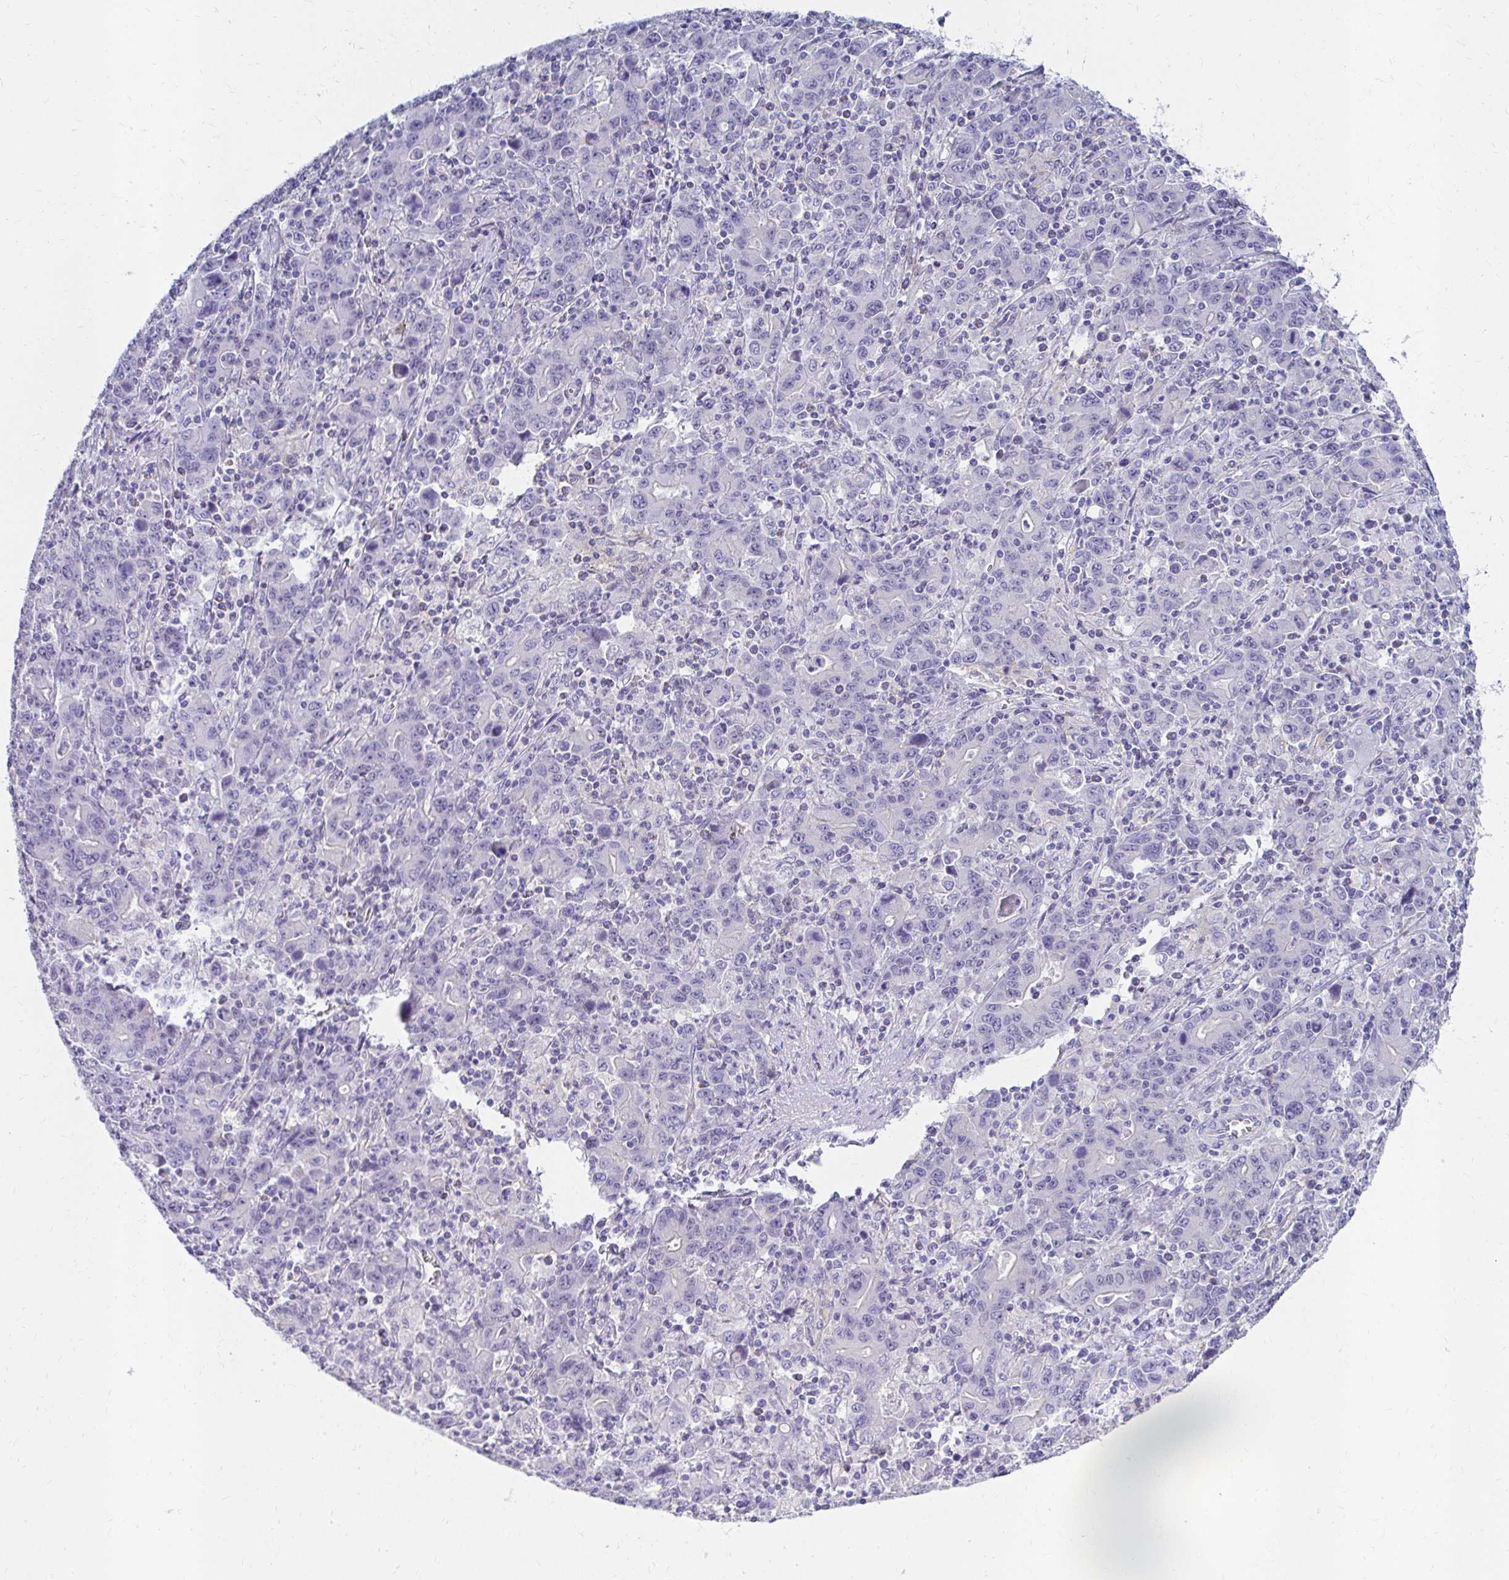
{"staining": {"intensity": "negative", "quantity": "none", "location": "none"}, "tissue": "stomach cancer", "cell_type": "Tumor cells", "image_type": "cancer", "snomed": [{"axis": "morphology", "description": "Adenocarcinoma, NOS"}, {"axis": "topography", "description": "Stomach, upper"}], "caption": "Stomach adenocarcinoma was stained to show a protein in brown. There is no significant staining in tumor cells.", "gene": "C19orf81", "patient": {"sex": "male", "age": 69}}